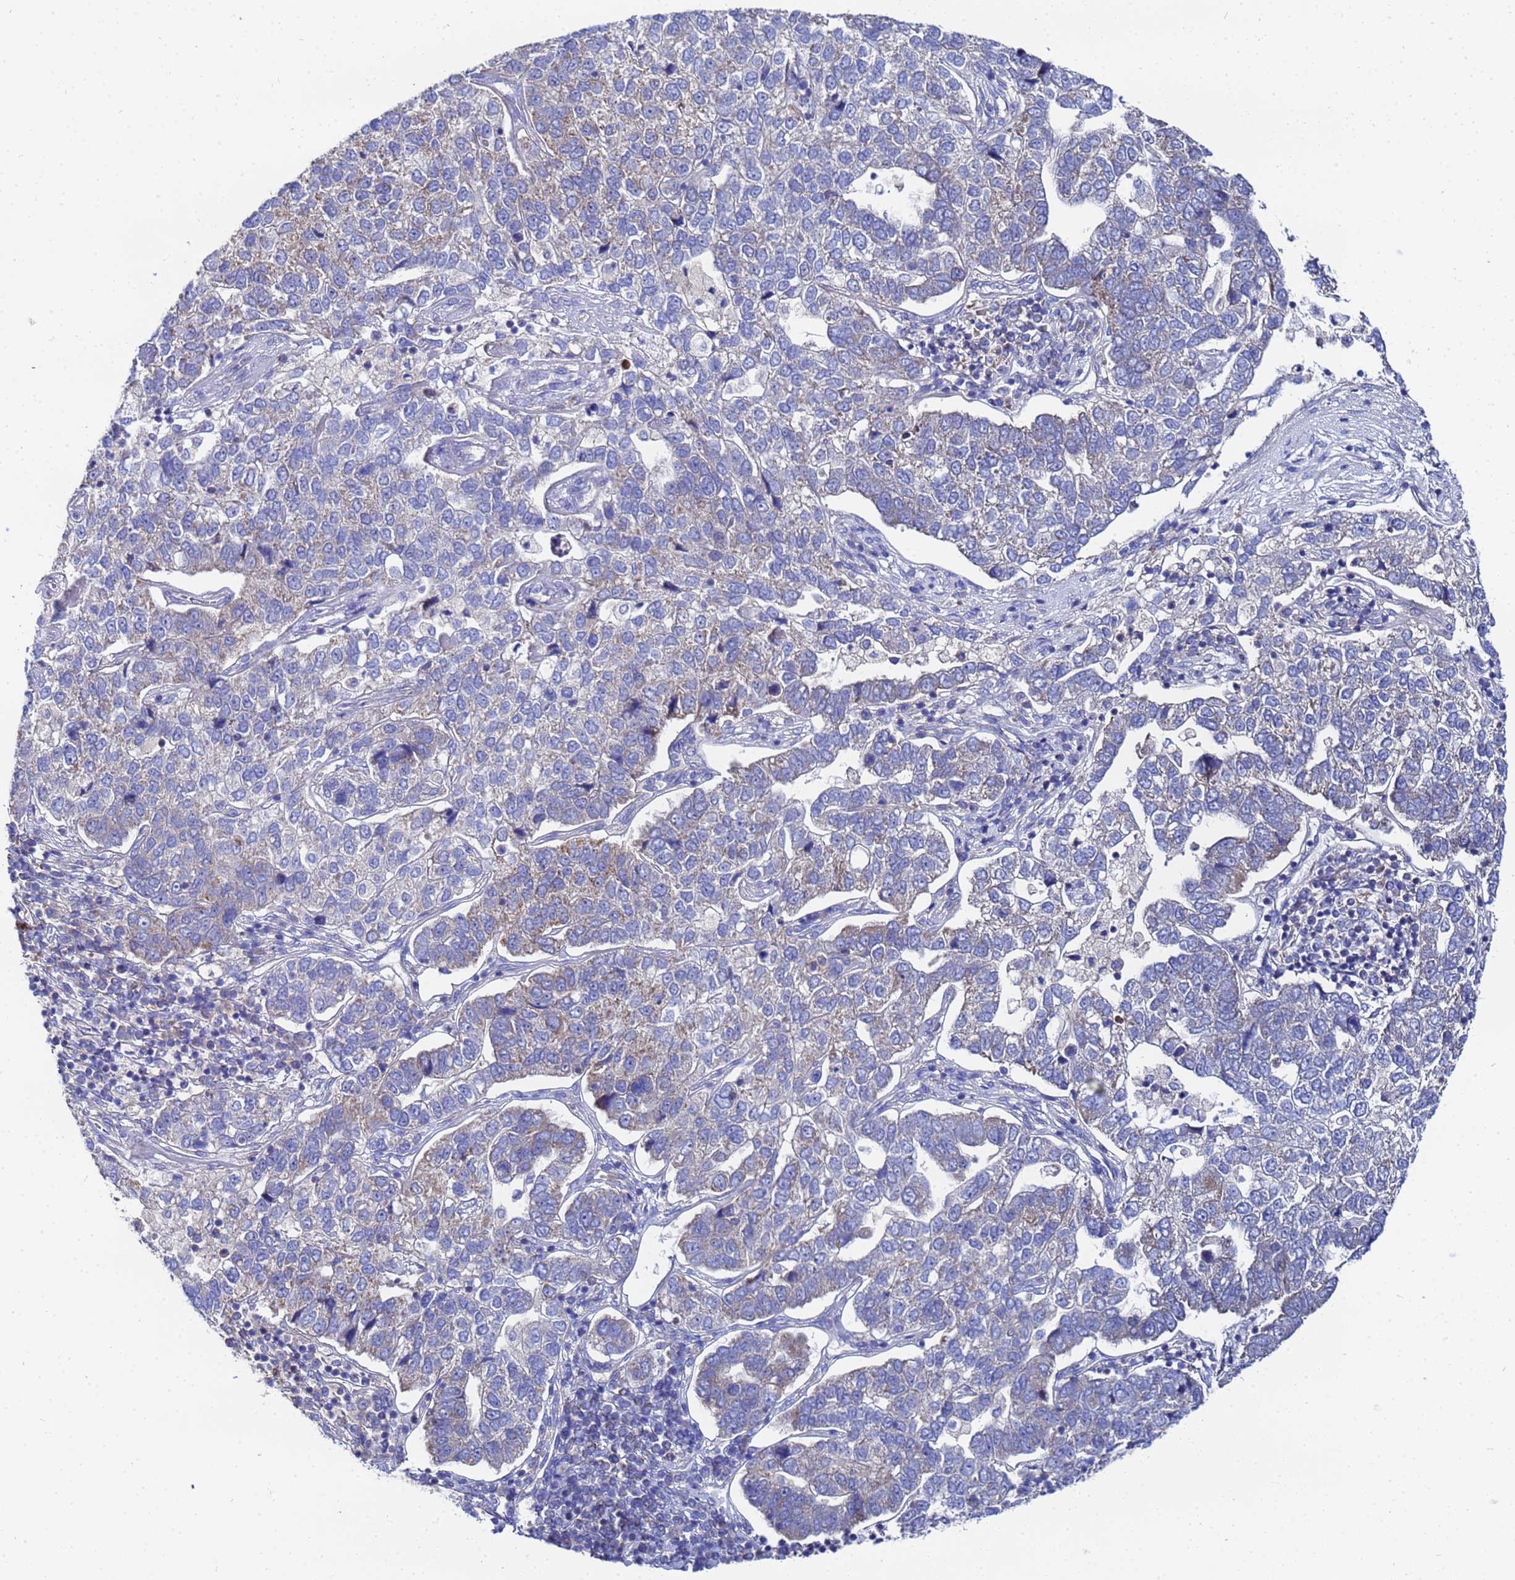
{"staining": {"intensity": "negative", "quantity": "none", "location": "none"}, "tissue": "pancreatic cancer", "cell_type": "Tumor cells", "image_type": "cancer", "snomed": [{"axis": "morphology", "description": "Adenocarcinoma, NOS"}, {"axis": "topography", "description": "Pancreas"}], "caption": "Tumor cells show no significant protein expression in pancreatic cancer.", "gene": "FAHD2A", "patient": {"sex": "female", "age": 61}}